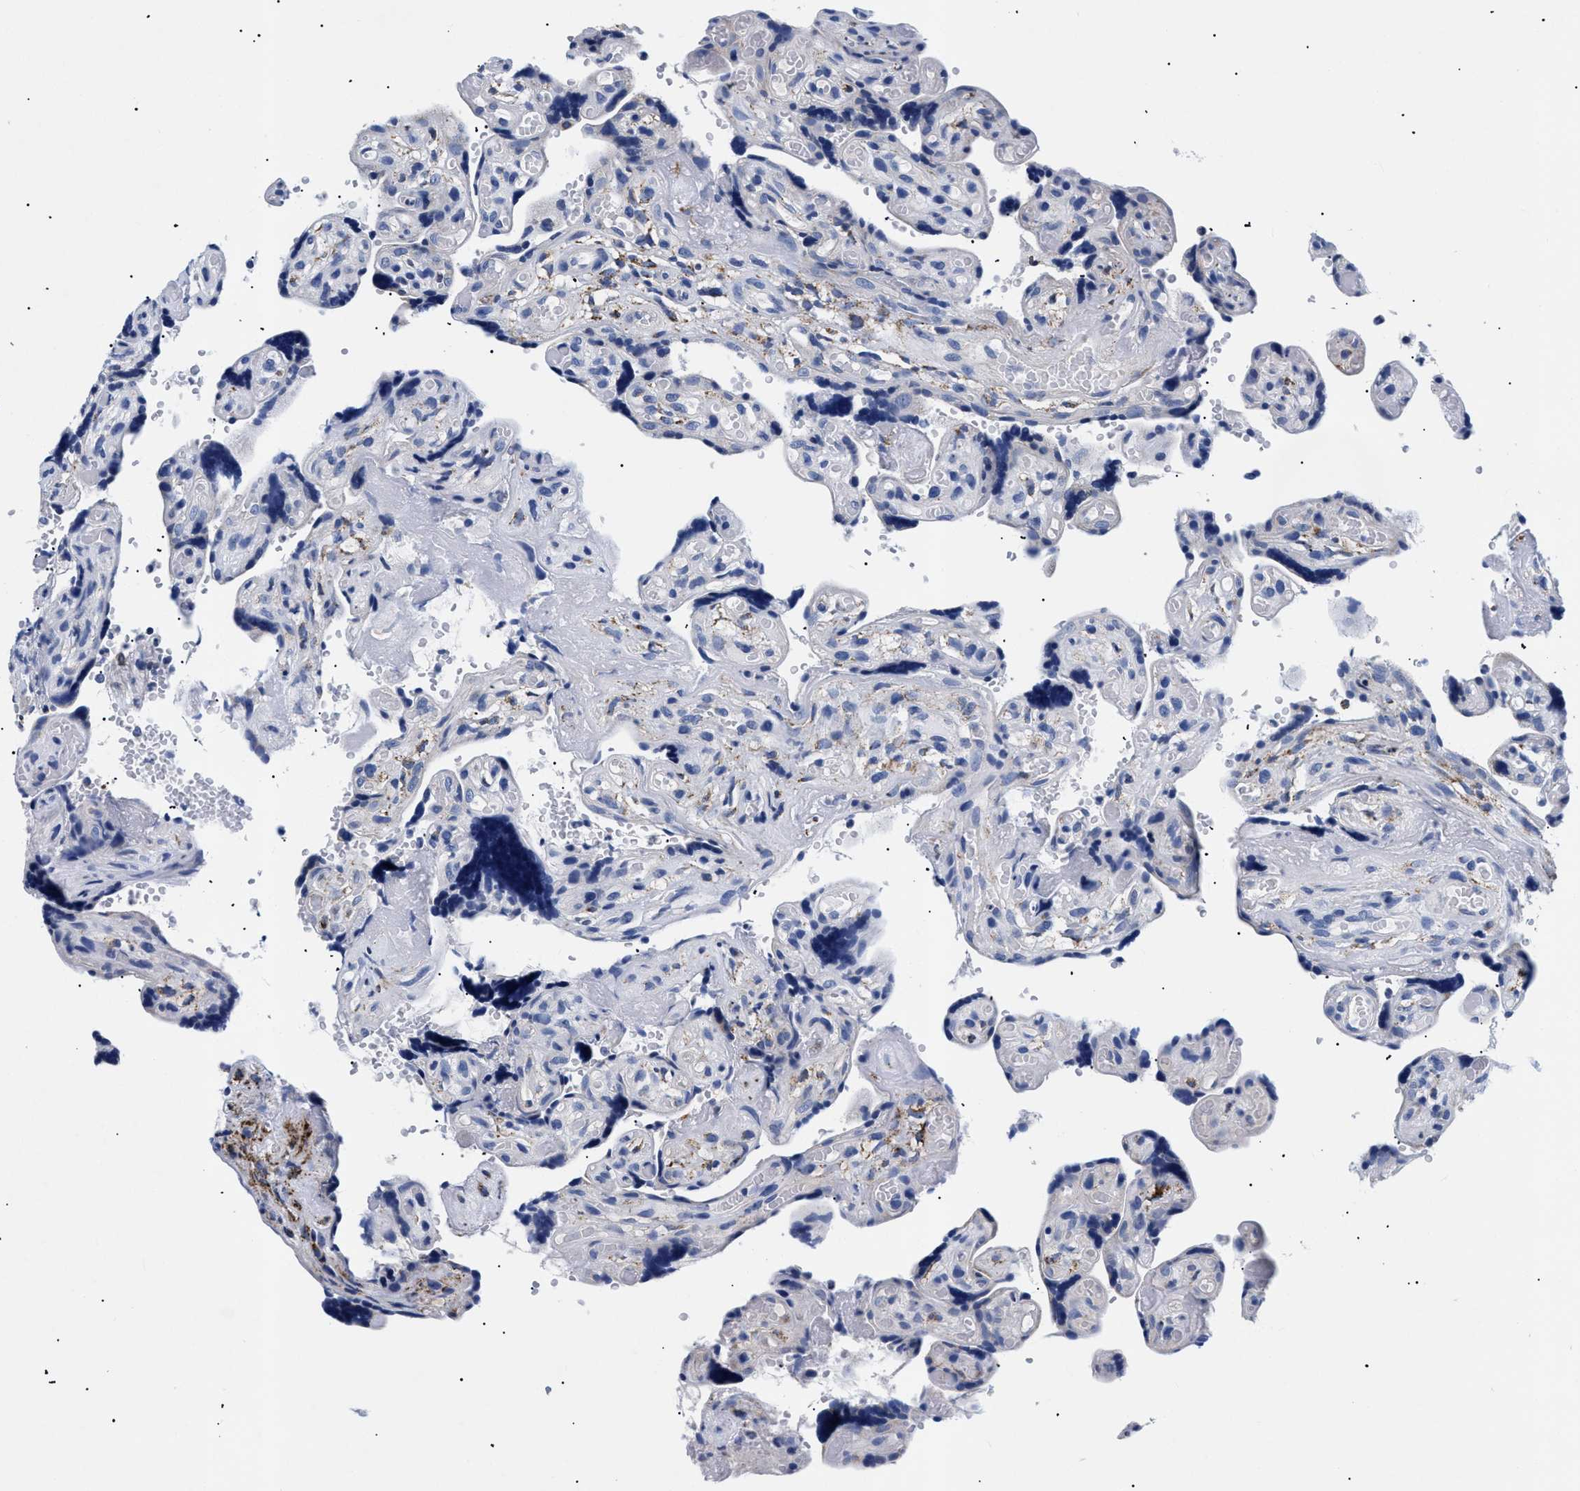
{"staining": {"intensity": "weak", "quantity": "<25%", "location": "cytoplasmic/membranous"}, "tissue": "placenta", "cell_type": "Decidual cells", "image_type": "normal", "snomed": [{"axis": "morphology", "description": "Normal tissue, NOS"}, {"axis": "topography", "description": "Placenta"}], "caption": "This is an immunohistochemistry (IHC) histopathology image of normal placenta. There is no positivity in decidual cells.", "gene": "GPR149", "patient": {"sex": "female", "age": 30}}